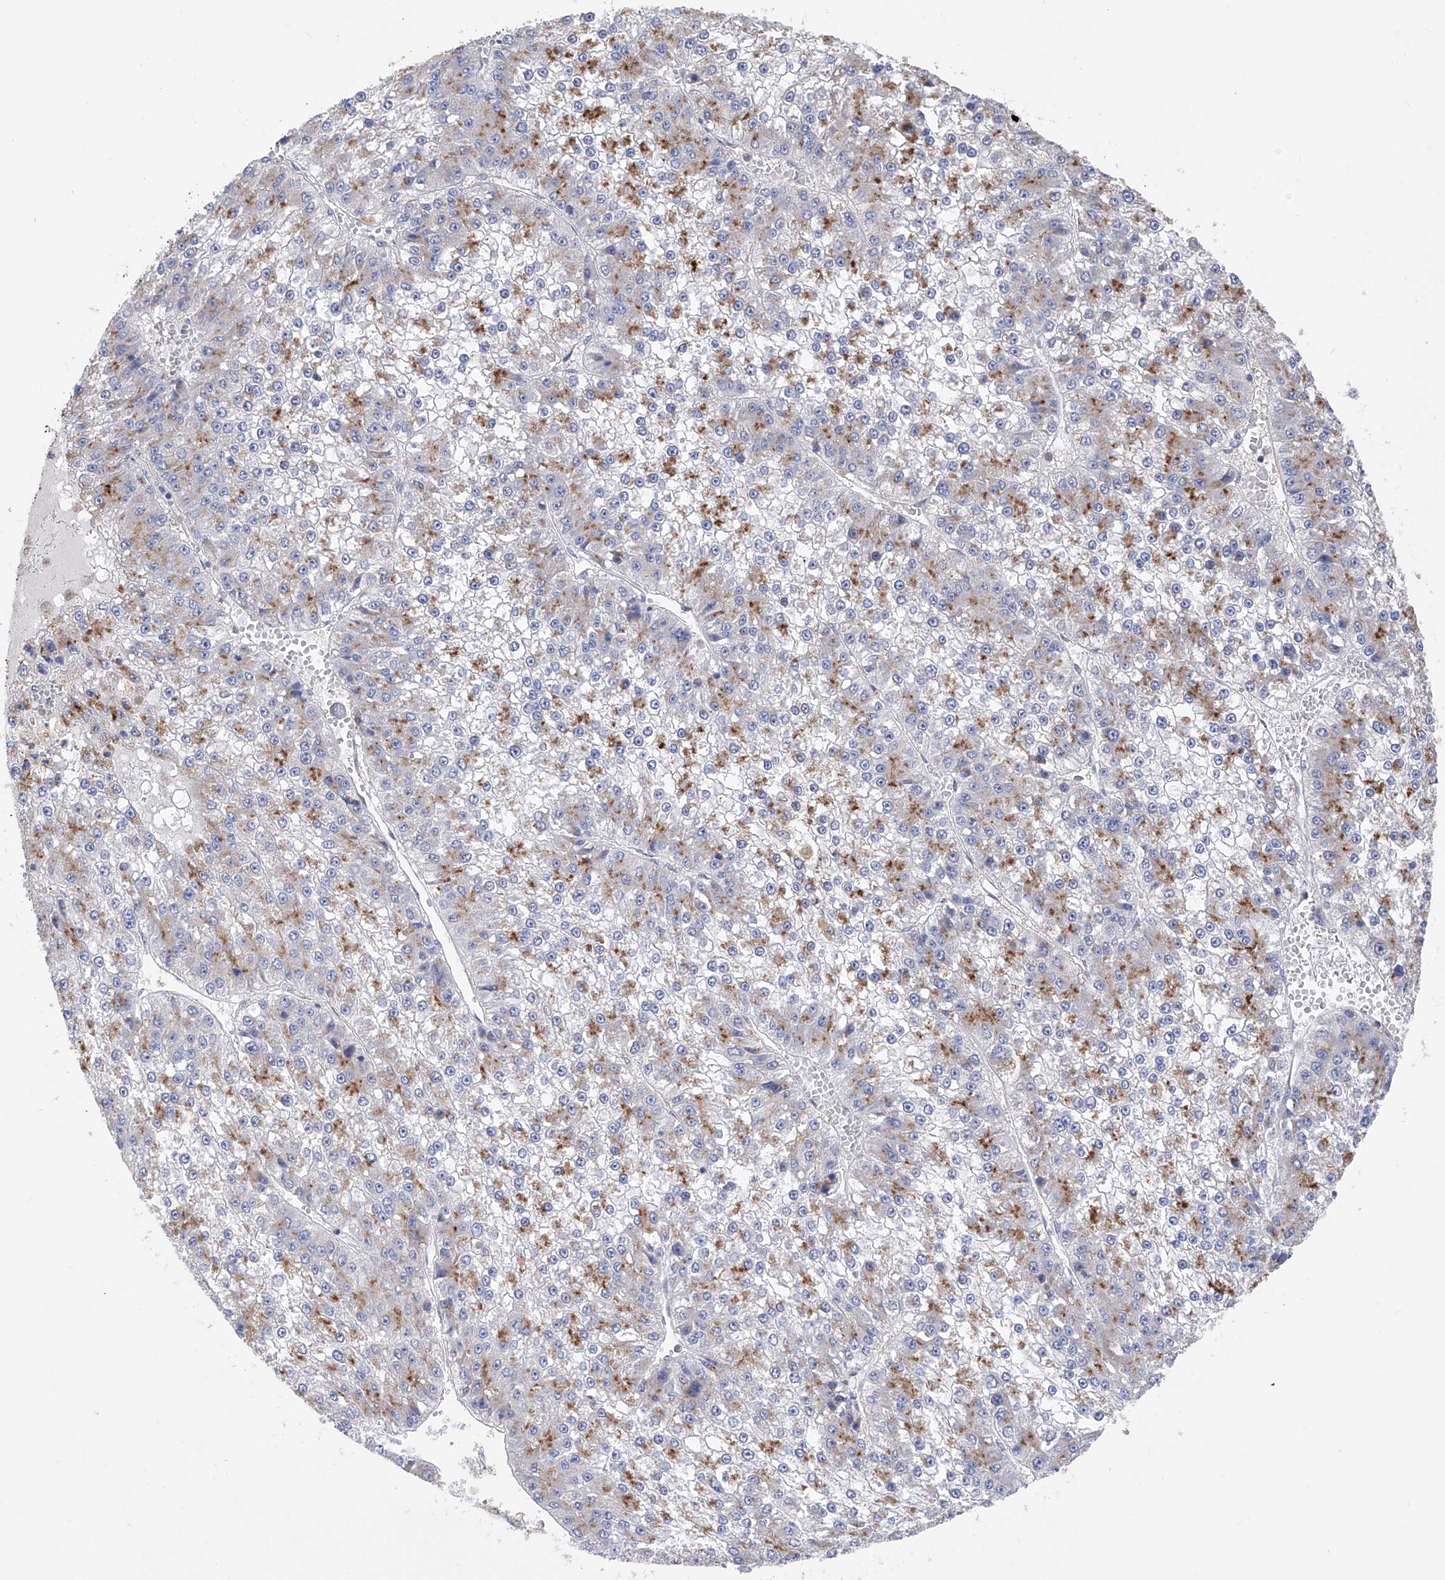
{"staining": {"intensity": "moderate", "quantity": "<25%", "location": "cytoplasmic/membranous"}, "tissue": "liver cancer", "cell_type": "Tumor cells", "image_type": "cancer", "snomed": [{"axis": "morphology", "description": "Carcinoma, Hepatocellular, NOS"}, {"axis": "topography", "description": "Liver"}], "caption": "Liver cancer (hepatocellular carcinoma) stained for a protein (brown) reveals moderate cytoplasmic/membranous positive positivity in approximately <25% of tumor cells.", "gene": "SPATA20", "patient": {"sex": "female", "age": 73}}